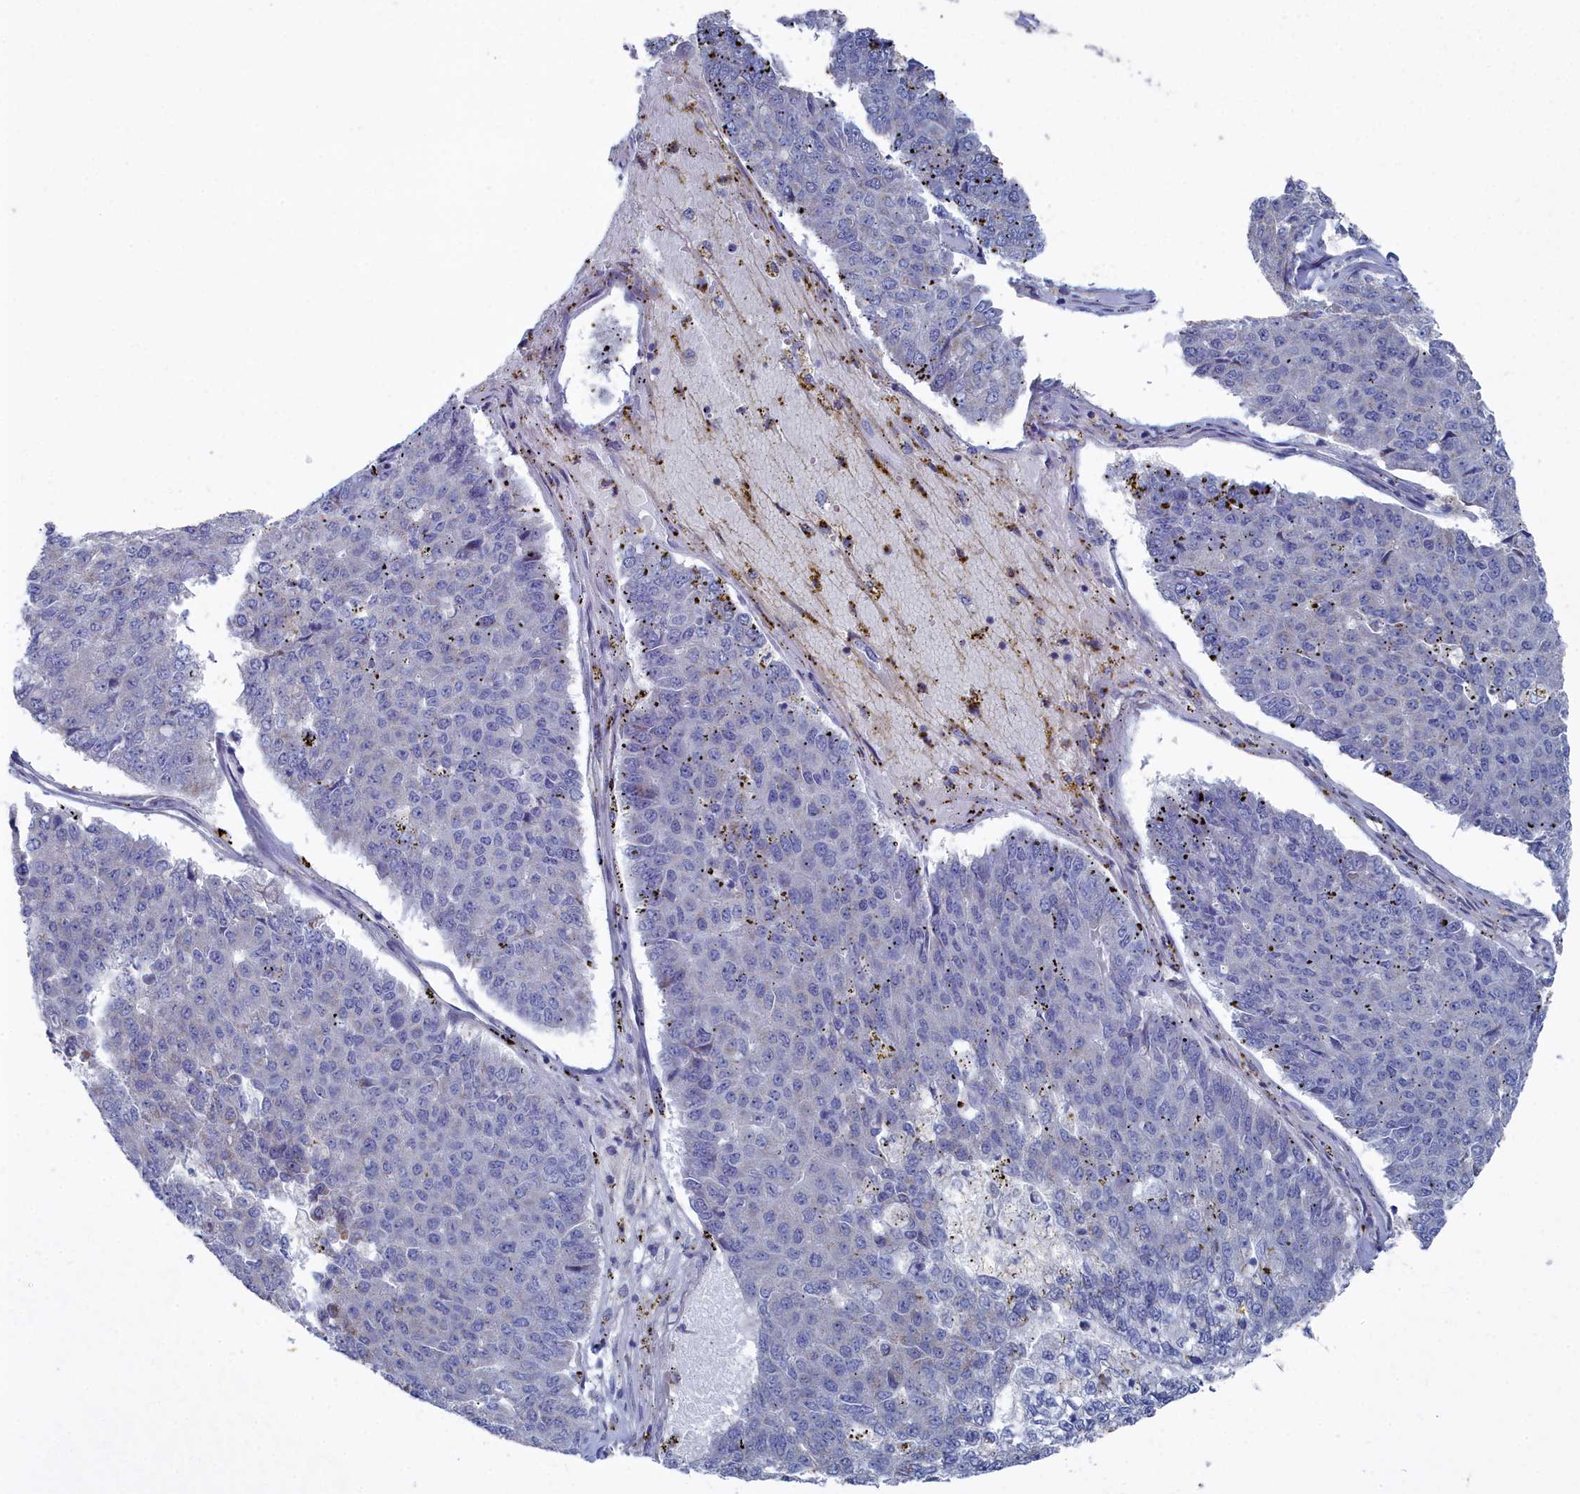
{"staining": {"intensity": "negative", "quantity": "none", "location": "none"}, "tissue": "pancreatic cancer", "cell_type": "Tumor cells", "image_type": "cancer", "snomed": [{"axis": "morphology", "description": "Adenocarcinoma, NOS"}, {"axis": "topography", "description": "Pancreas"}], "caption": "There is no significant positivity in tumor cells of pancreatic adenocarcinoma.", "gene": "SHISAL2A", "patient": {"sex": "male", "age": 50}}